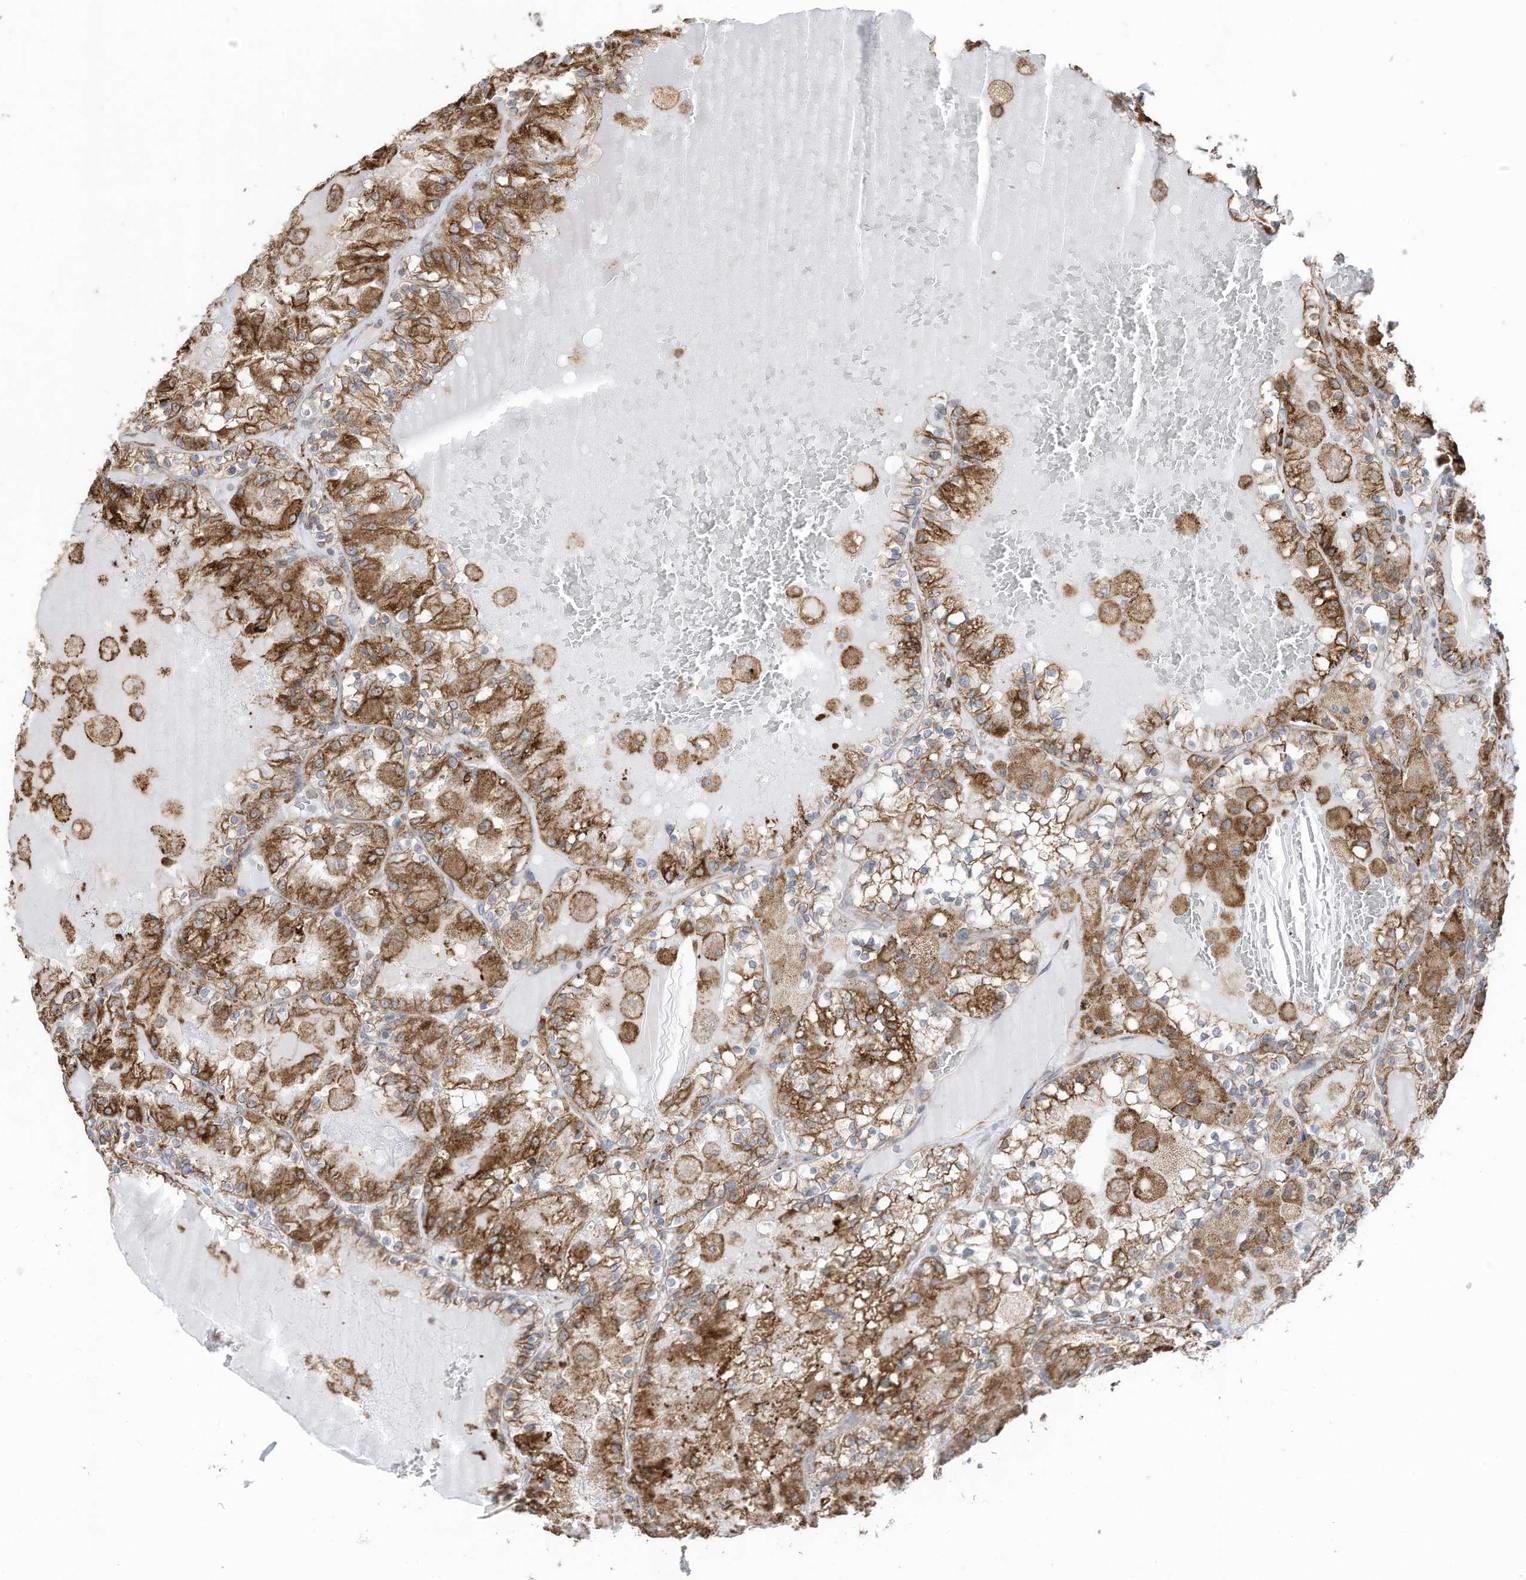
{"staining": {"intensity": "moderate", "quantity": ">75%", "location": "cytoplasmic/membranous"}, "tissue": "renal cancer", "cell_type": "Tumor cells", "image_type": "cancer", "snomed": [{"axis": "morphology", "description": "Adenocarcinoma, NOS"}, {"axis": "topography", "description": "Kidney"}], "caption": "Protein staining reveals moderate cytoplasmic/membranous positivity in about >75% of tumor cells in renal cancer (adenocarcinoma).", "gene": "ZNF354C", "patient": {"sex": "female", "age": 56}}